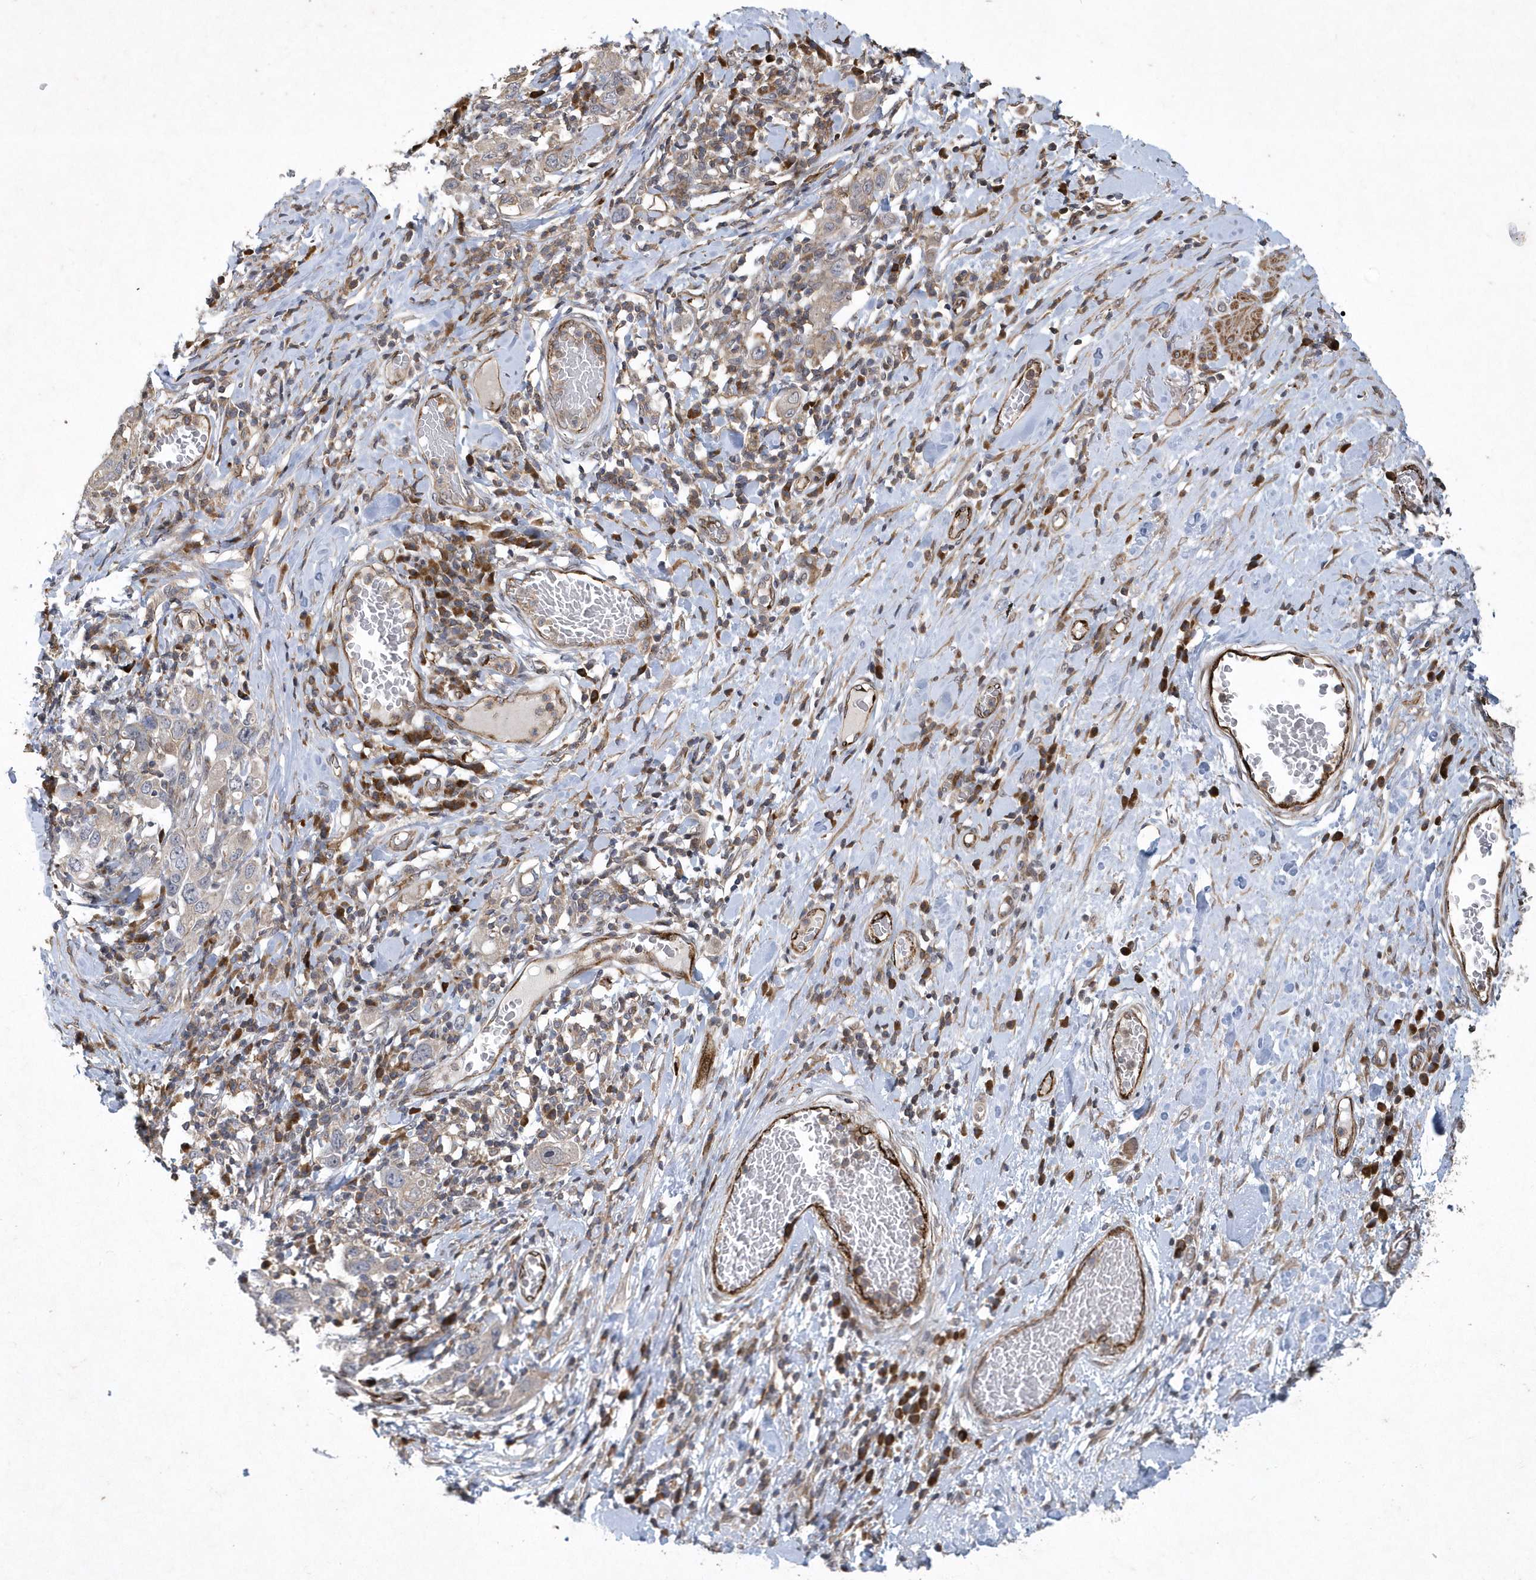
{"staining": {"intensity": "weak", "quantity": "<25%", "location": "cytoplasmic/membranous"}, "tissue": "stomach cancer", "cell_type": "Tumor cells", "image_type": "cancer", "snomed": [{"axis": "morphology", "description": "Adenocarcinoma, NOS"}, {"axis": "topography", "description": "Stomach, upper"}], "caption": "IHC of adenocarcinoma (stomach) exhibits no positivity in tumor cells. The staining was performed using DAB (3,3'-diaminobenzidine) to visualize the protein expression in brown, while the nuclei were stained in blue with hematoxylin (Magnification: 20x).", "gene": "N4BP2", "patient": {"sex": "male", "age": 62}}